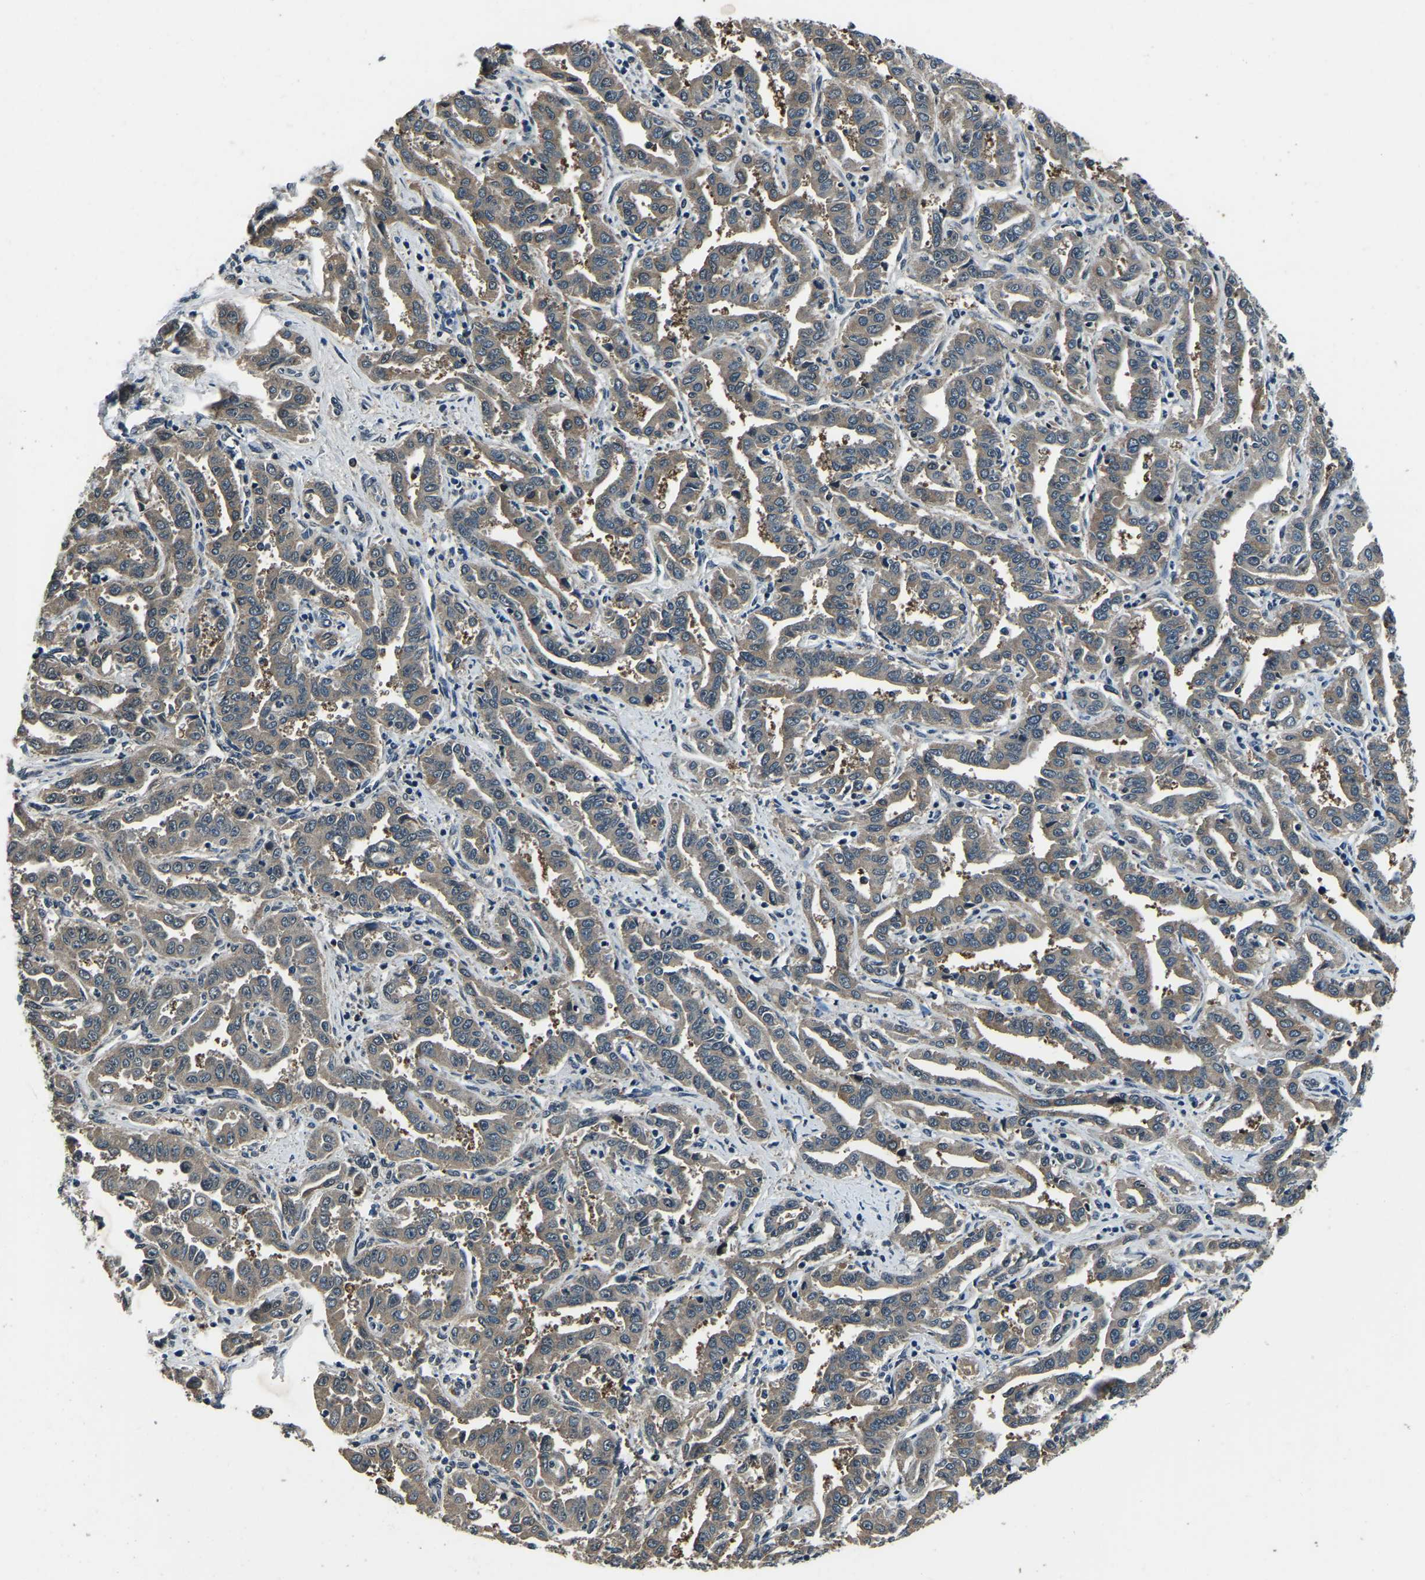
{"staining": {"intensity": "moderate", "quantity": ">75%", "location": "cytoplasmic/membranous"}, "tissue": "liver cancer", "cell_type": "Tumor cells", "image_type": "cancer", "snomed": [{"axis": "morphology", "description": "Cholangiocarcinoma"}, {"axis": "topography", "description": "Liver"}], "caption": "Protein positivity by immunohistochemistry shows moderate cytoplasmic/membranous positivity in about >75% of tumor cells in cholangiocarcinoma (liver).", "gene": "ANKIB1", "patient": {"sex": "male", "age": 59}}